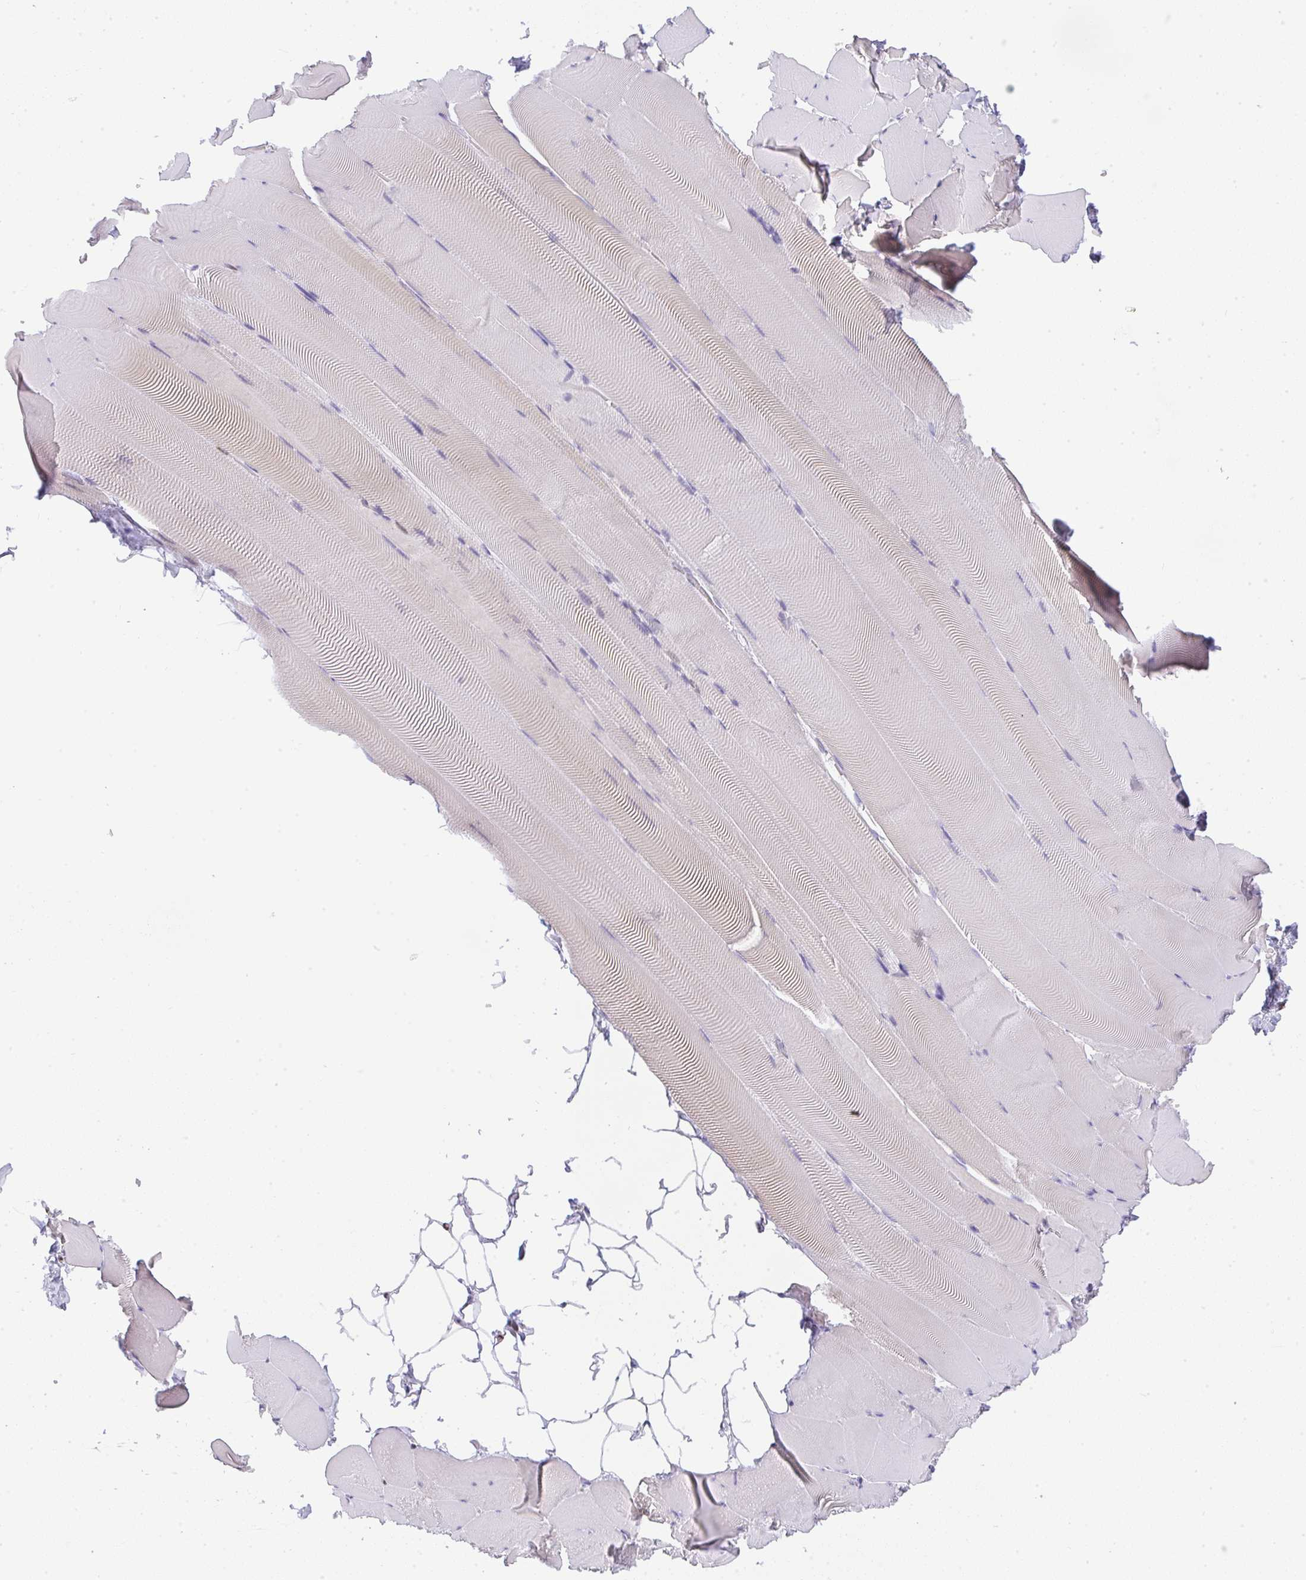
{"staining": {"intensity": "weak", "quantity": "25%-75%", "location": "nuclear"}, "tissue": "skeletal muscle", "cell_type": "Myocytes", "image_type": "normal", "snomed": [{"axis": "morphology", "description": "Normal tissue, NOS"}, {"axis": "topography", "description": "Skeletal muscle"}], "caption": "An immunohistochemistry image of unremarkable tissue is shown. Protein staining in brown labels weak nuclear positivity in skeletal muscle within myocytes.", "gene": "BBX", "patient": {"sex": "female", "age": 64}}